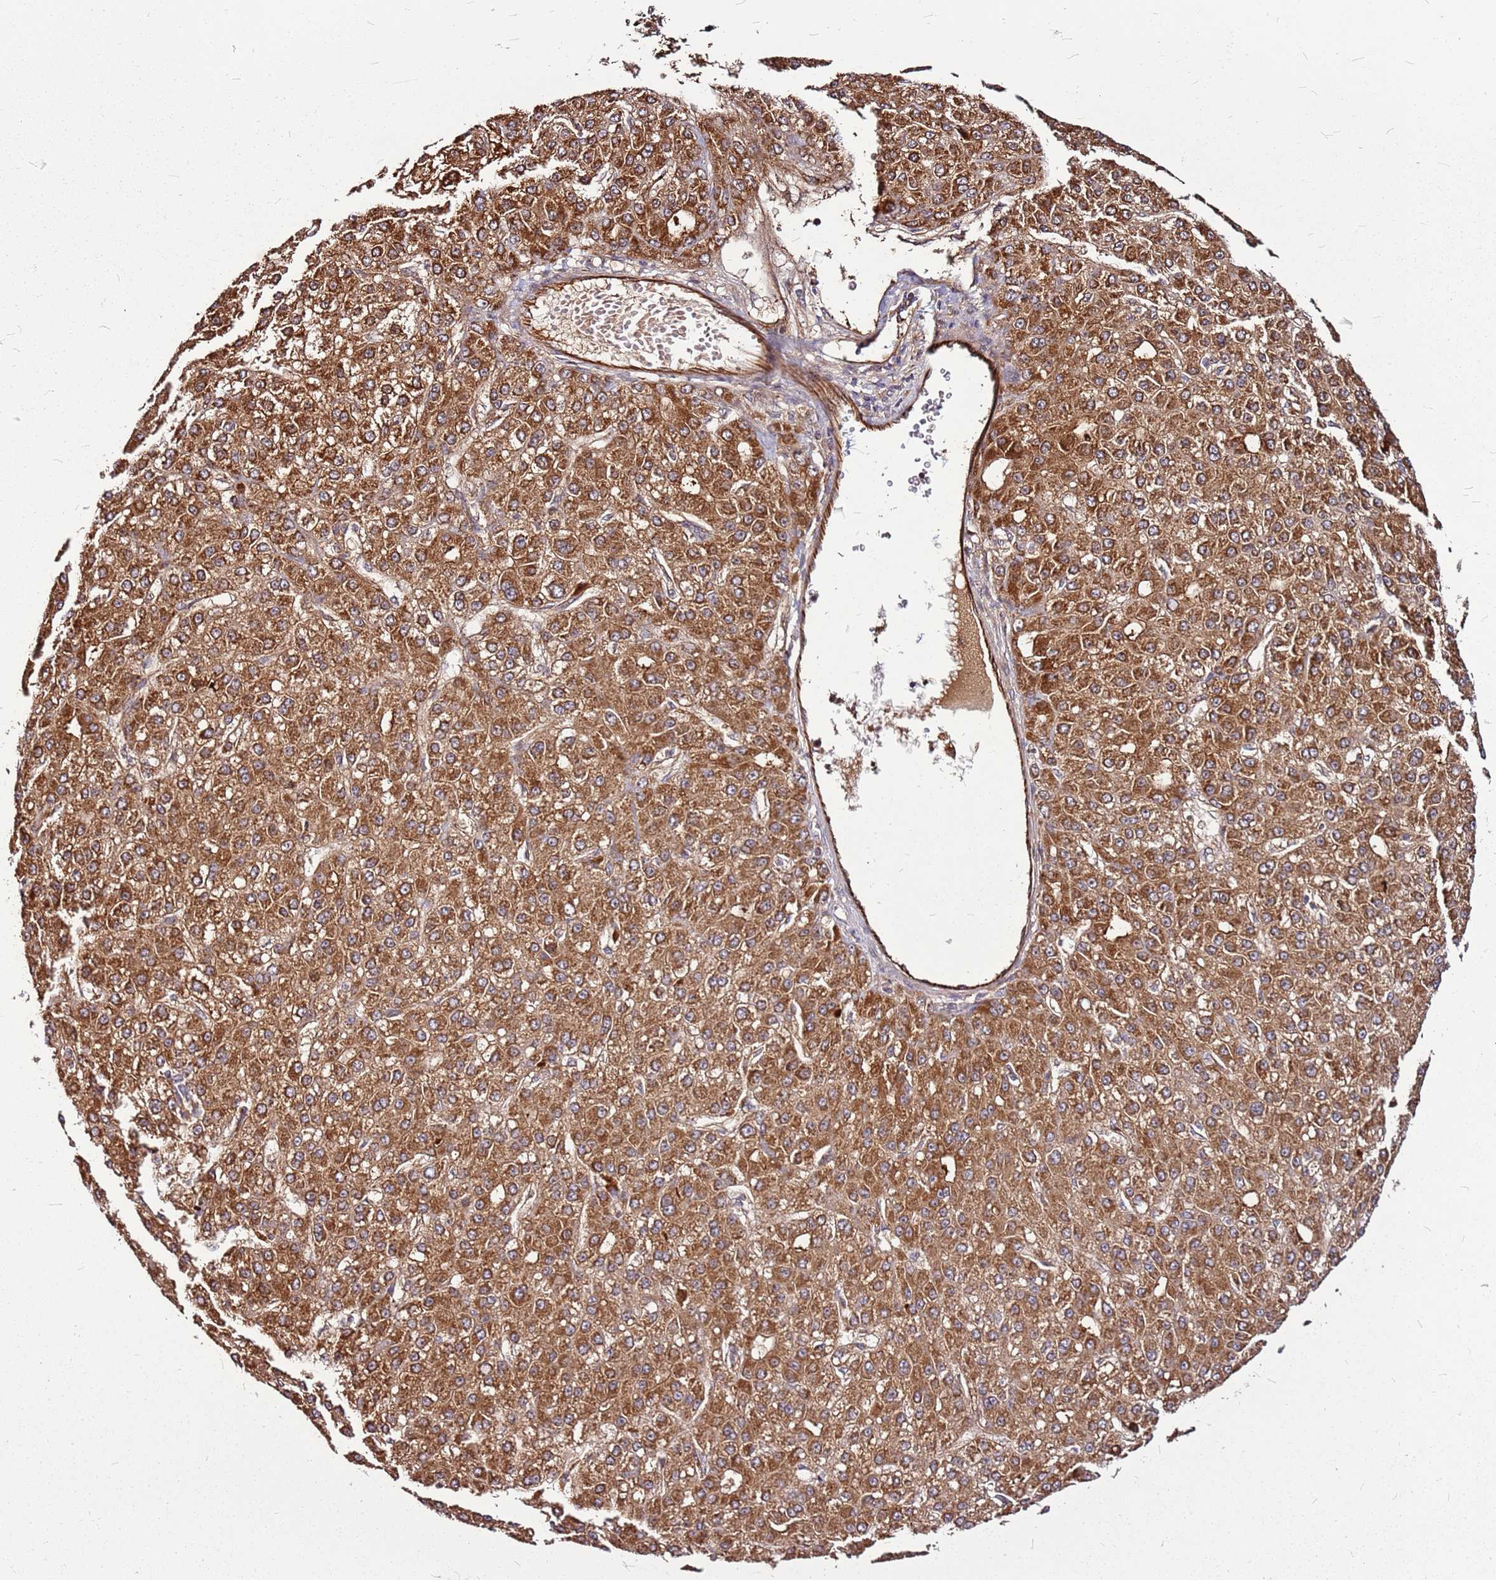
{"staining": {"intensity": "strong", "quantity": ">75%", "location": "cytoplasmic/membranous"}, "tissue": "liver cancer", "cell_type": "Tumor cells", "image_type": "cancer", "snomed": [{"axis": "morphology", "description": "Carcinoma, Hepatocellular, NOS"}, {"axis": "topography", "description": "Liver"}], "caption": "Brown immunohistochemical staining in liver hepatocellular carcinoma displays strong cytoplasmic/membranous expression in approximately >75% of tumor cells.", "gene": "LYPLAL1", "patient": {"sex": "male", "age": 67}}